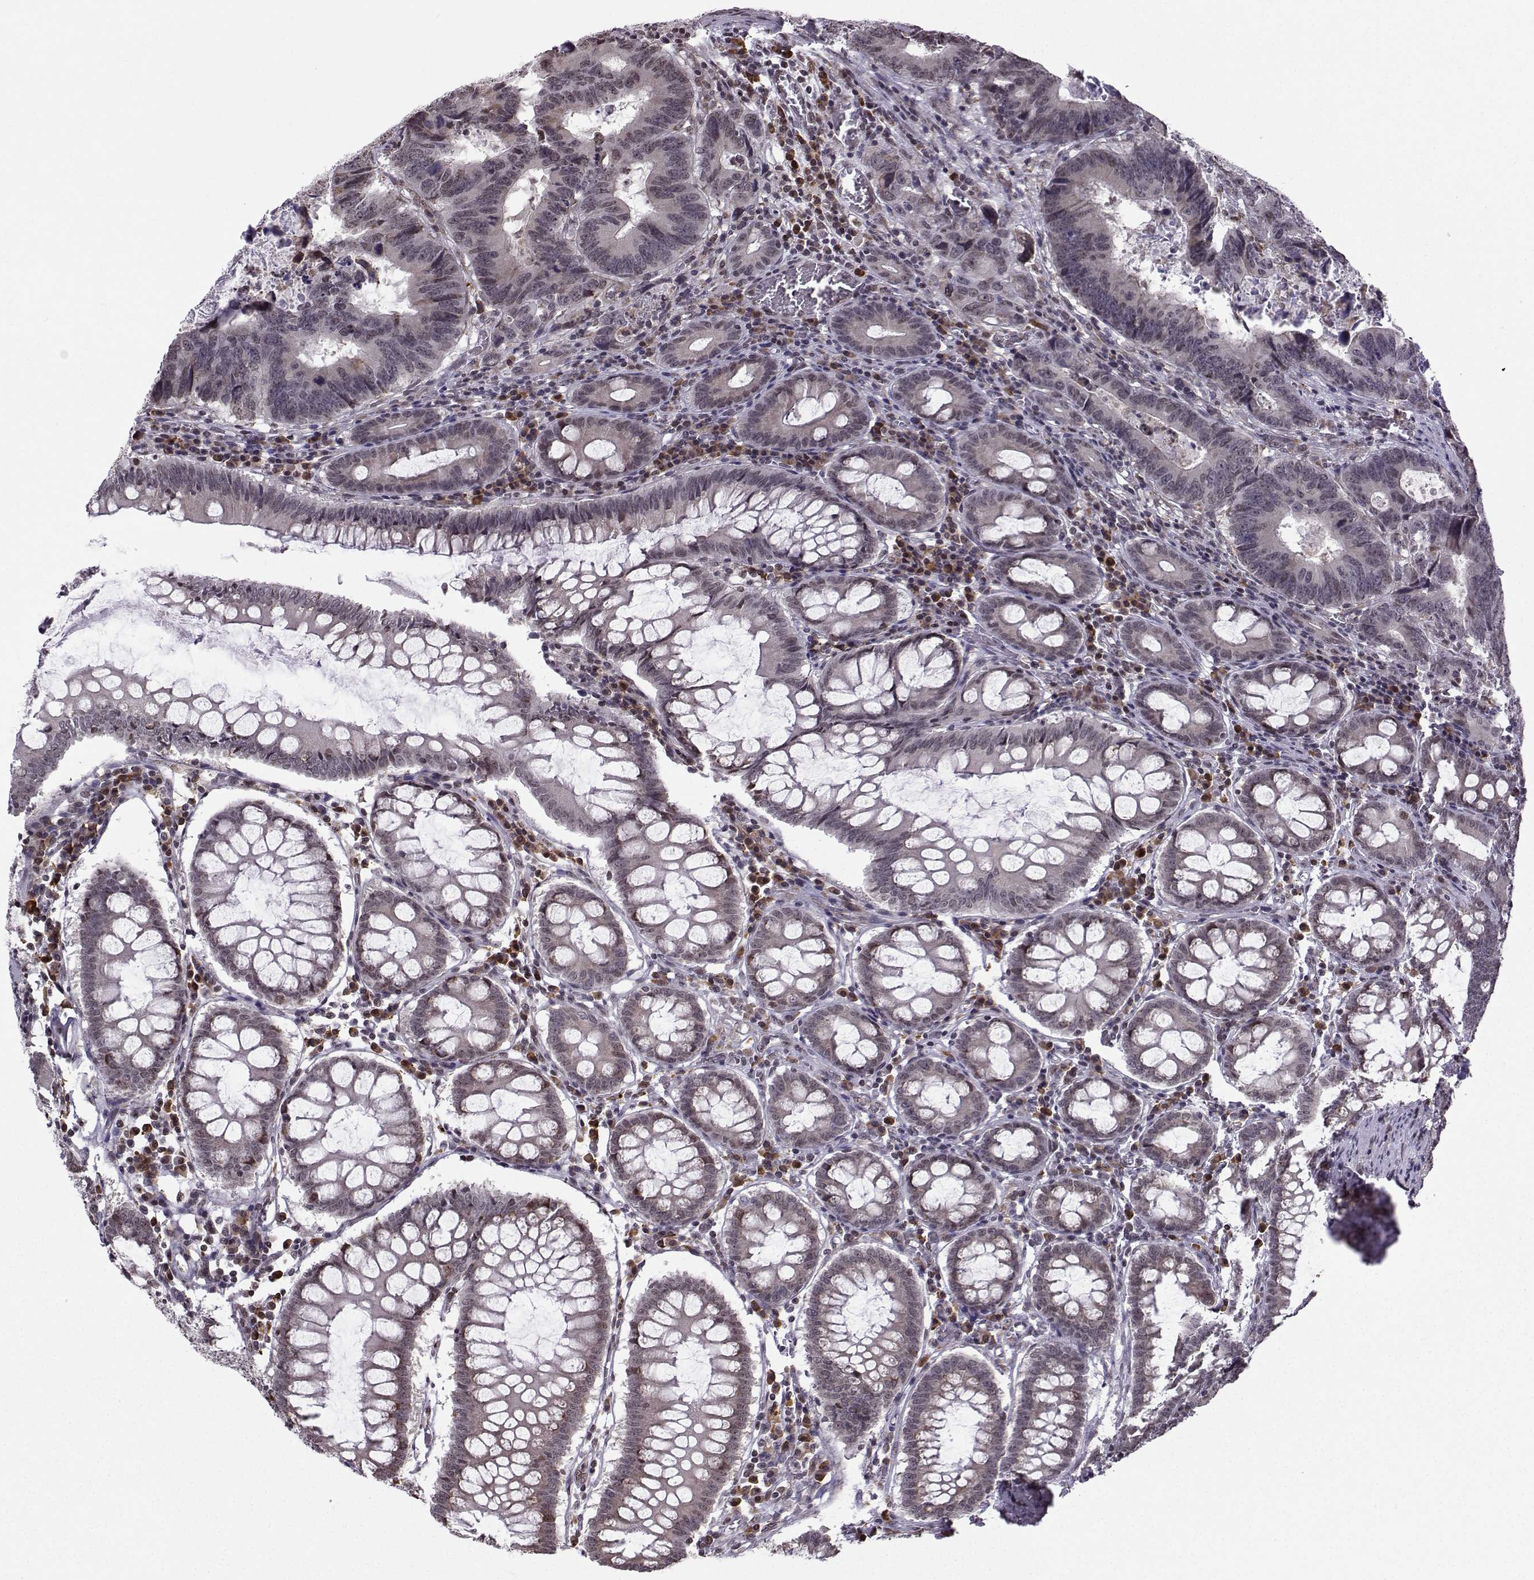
{"staining": {"intensity": "negative", "quantity": "none", "location": "none"}, "tissue": "colorectal cancer", "cell_type": "Tumor cells", "image_type": "cancer", "snomed": [{"axis": "morphology", "description": "Adenocarcinoma, NOS"}, {"axis": "topography", "description": "Colon"}], "caption": "This is an immunohistochemistry (IHC) image of colorectal adenocarcinoma. There is no positivity in tumor cells.", "gene": "EZH1", "patient": {"sex": "female", "age": 82}}